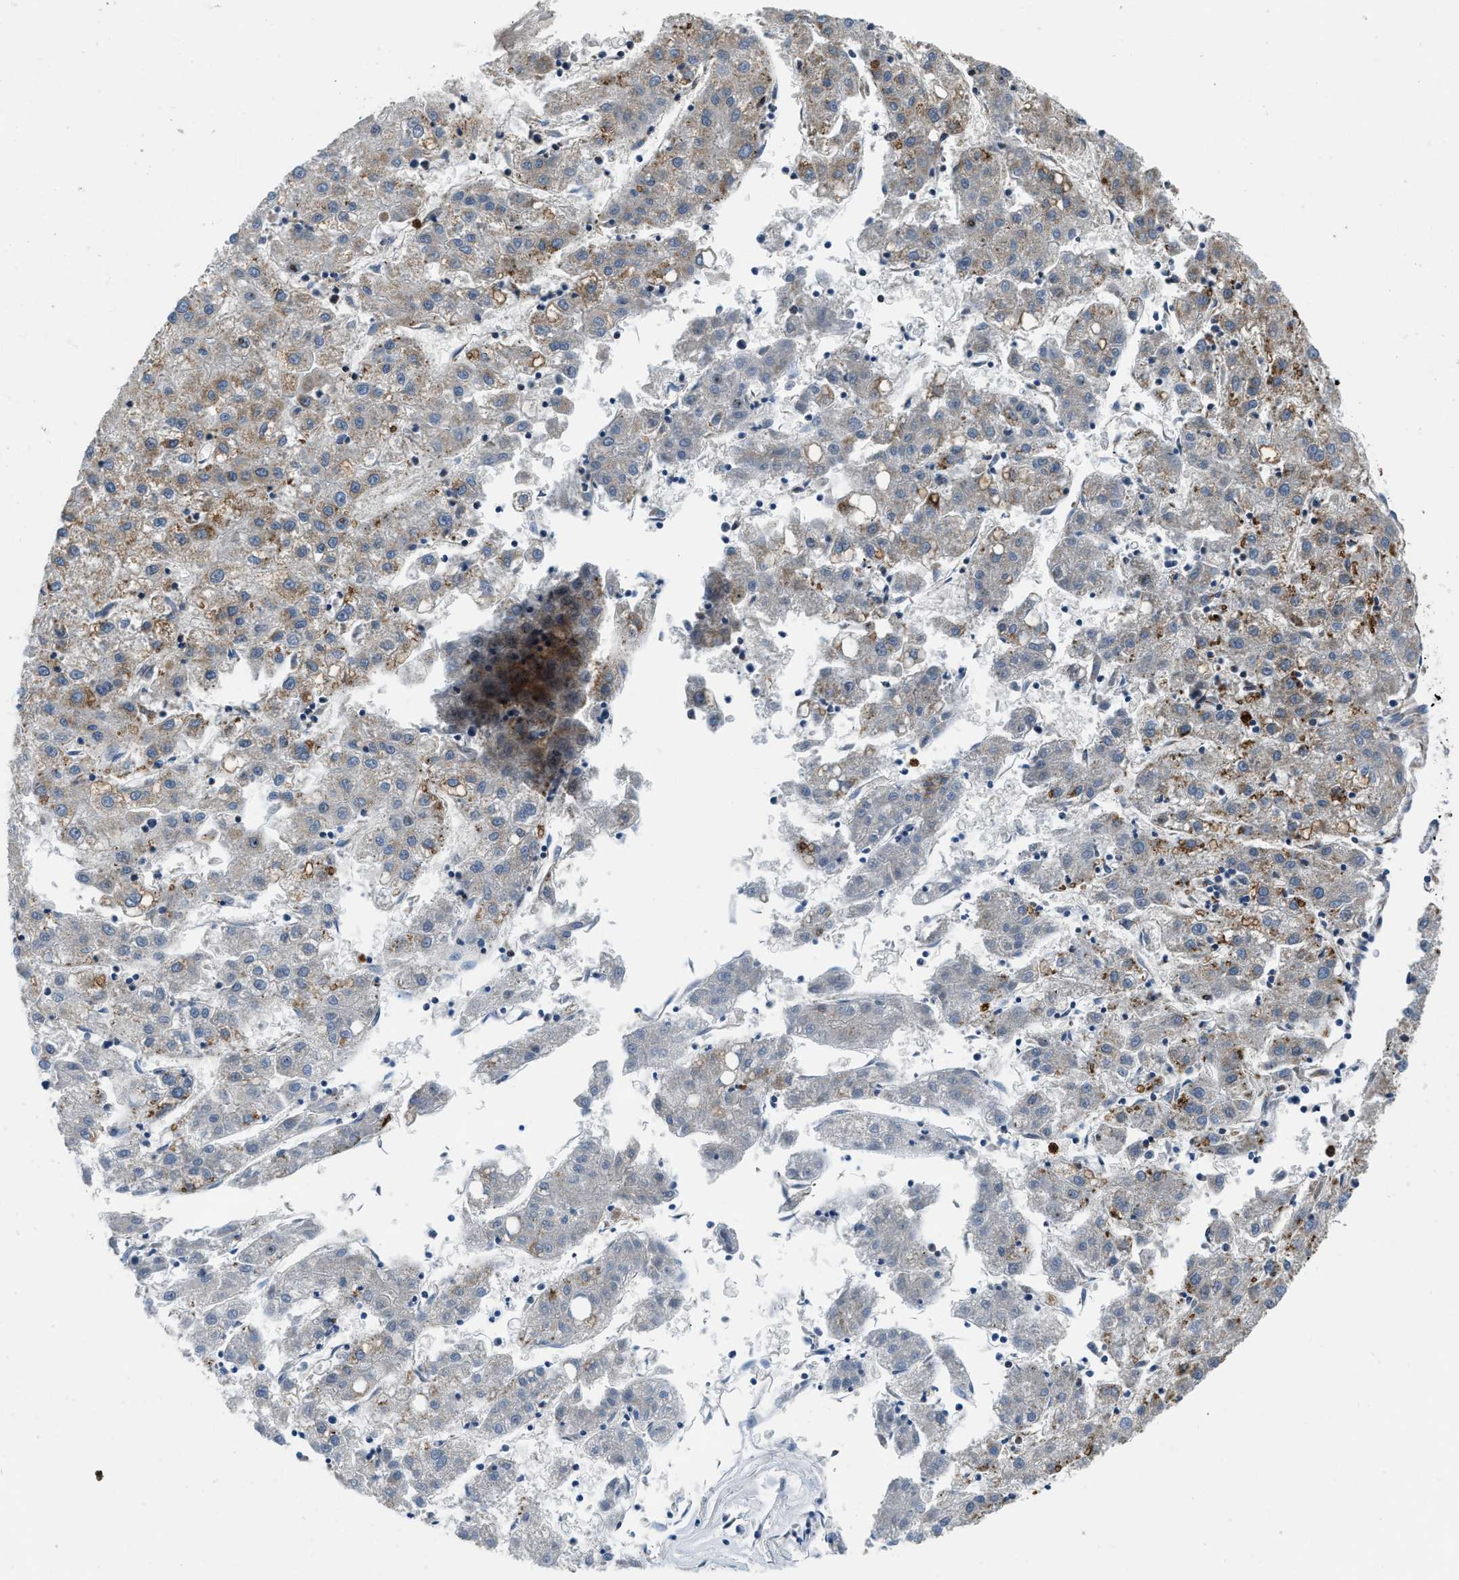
{"staining": {"intensity": "moderate", "quantity": "25%-75%", "location": "cytoplasmic/membranous"}, "tissue": "liver cancer", "cell_type": "Tumor cells", "image_type": "cancer", "snomed": [{"axis": "morphology", "description": "Carcinoma, Hepatocellular, NOS"}, {"axis": "topography", "description": "Liver"}], "caption": "Protein staining by immunohistochemistry demonstrates moderate cytoplasmic/membranous expression in about 25%-75% of tumor cells in liver cancer.", "gene": "GSDME", "patient": {"sex": "male", "age": 72}}